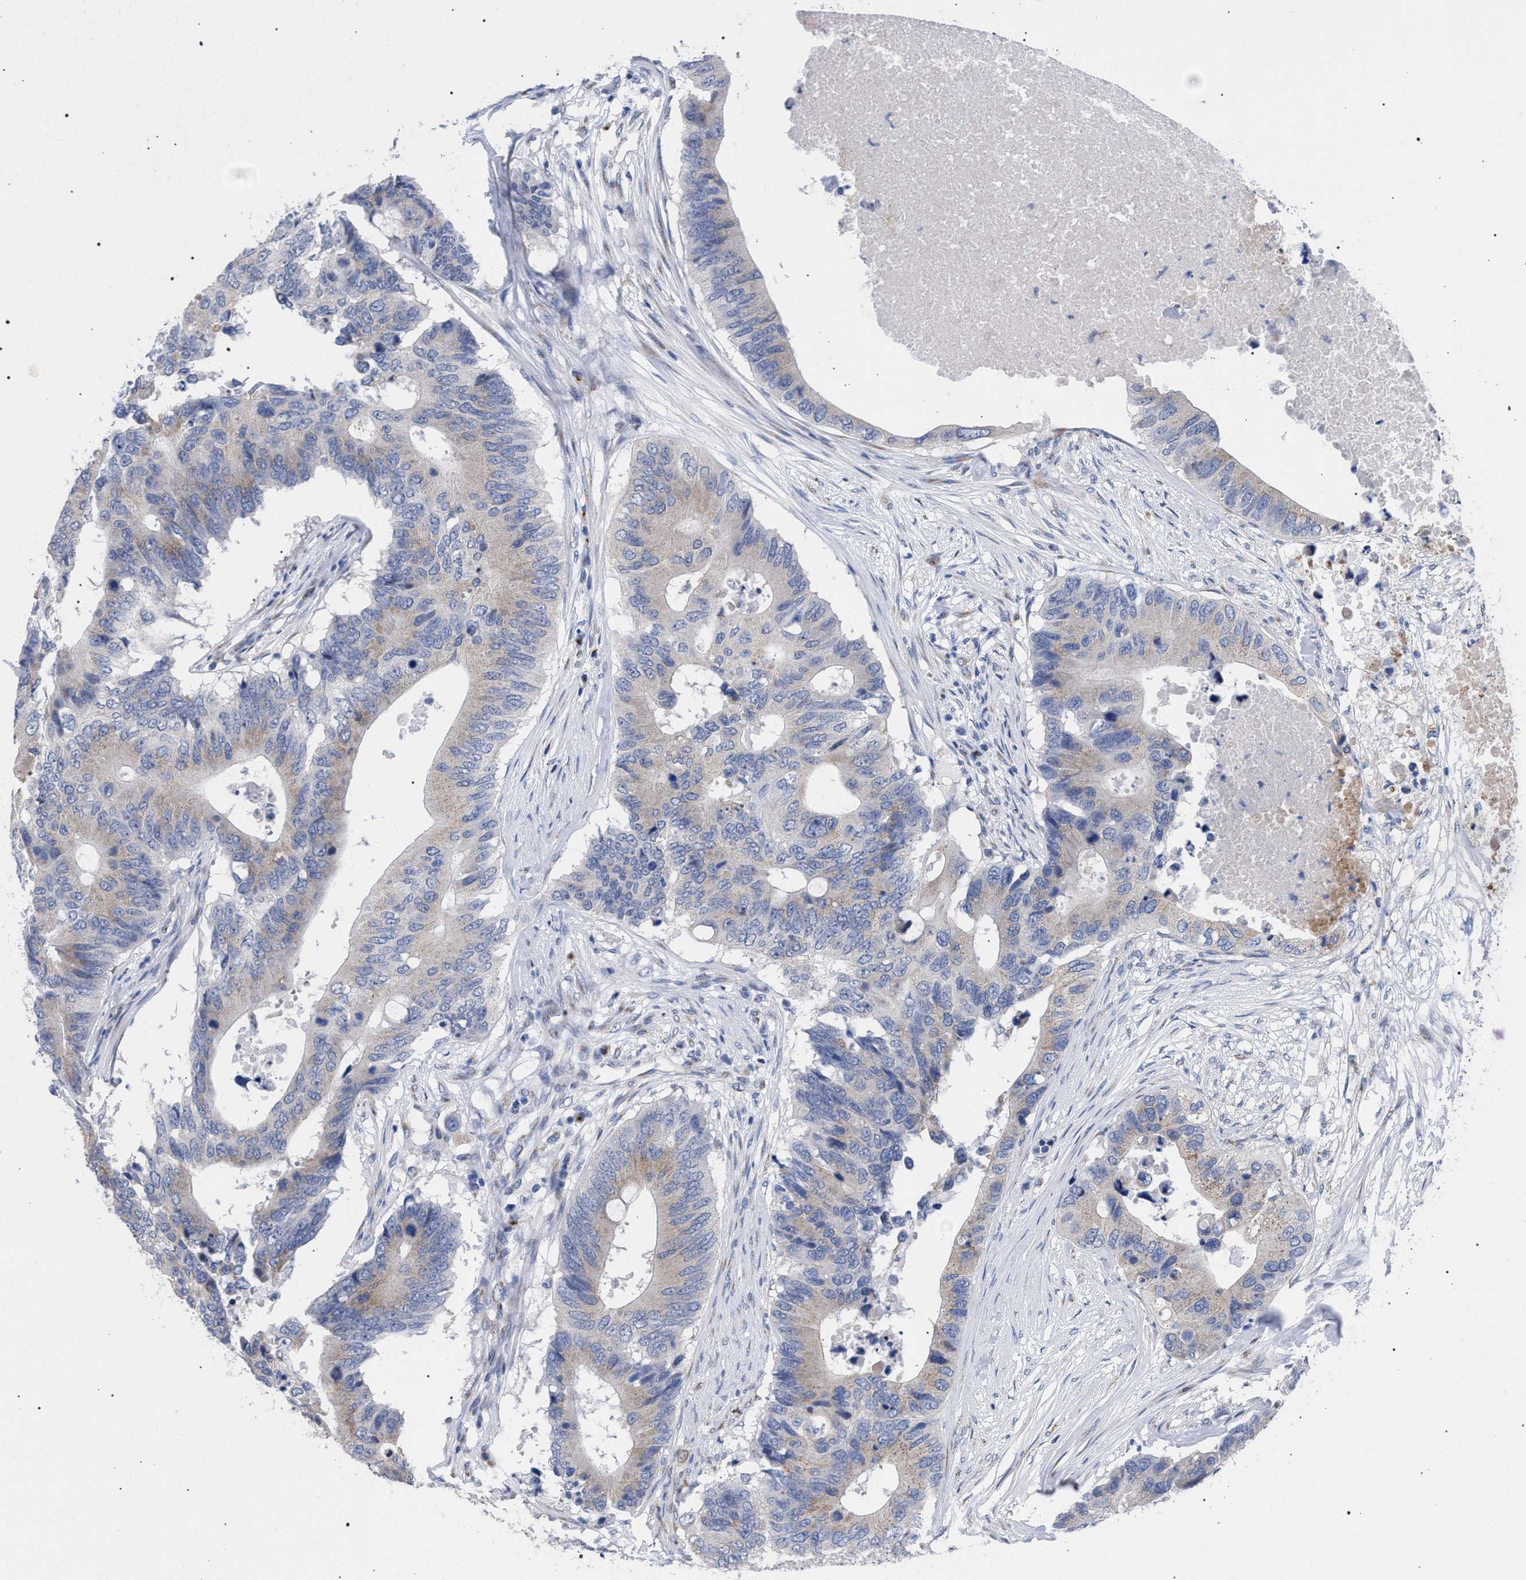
{"staining": {"intensity": "weak", "quantity": "<25%", "location": "cytoplasmic/membranous"}, "tissue": "colorectal cancer", "cell_type": "Tumor cells", "image_type": "cancer", "snomed": [{"axis": "morphology", "description": "Adenocarcinoma, NOS"}, {"axis": "topography", "description": "Colon"}], "caption": "This is an IHC image of human colorectal cancer. There is no positivity in tumor cells.", "gene": "GOLGA2", "patient": {"sex": "male", "age": 71}}